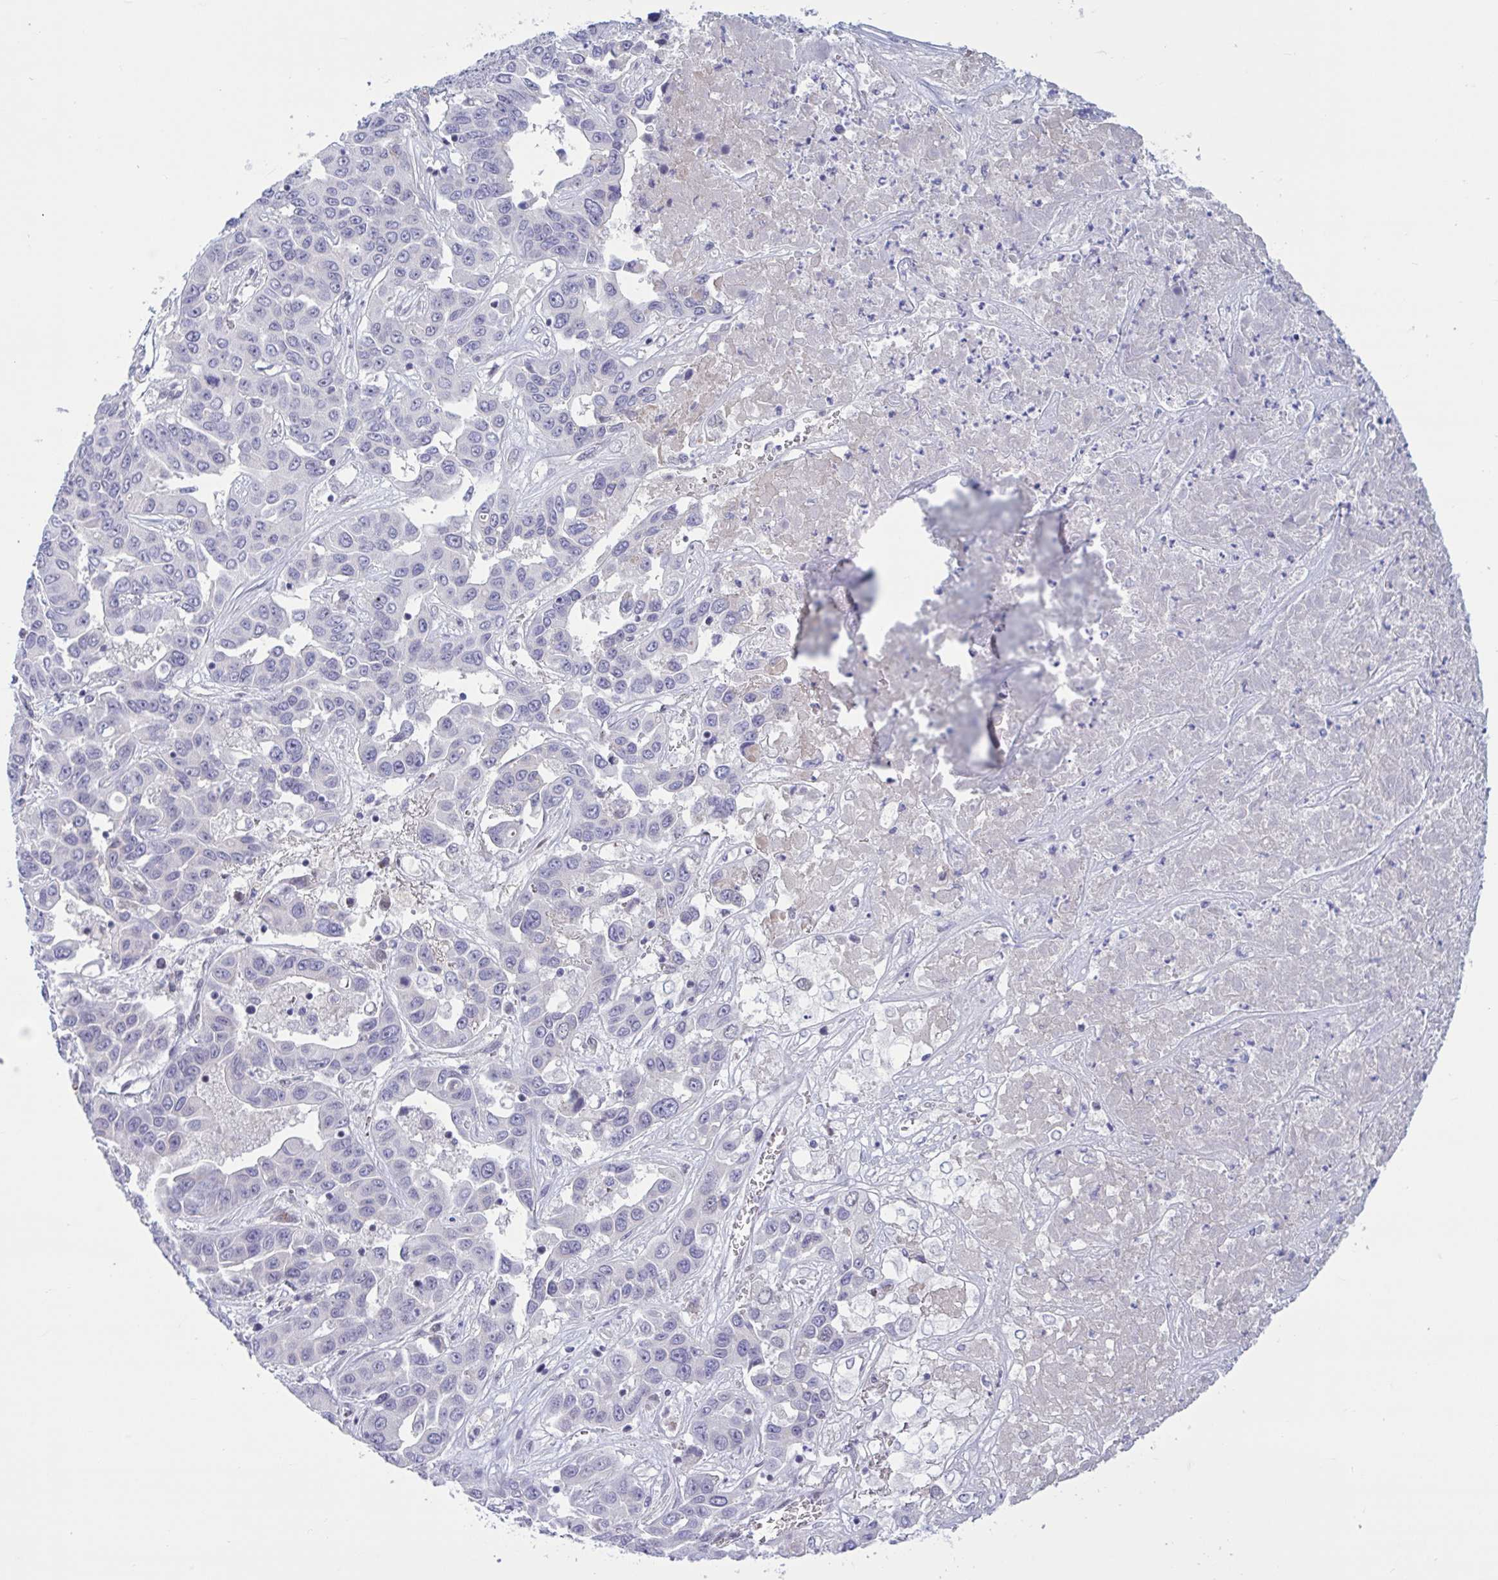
{"staining": {"intensity": "negative", "quantity": "none", "location": "none"}, "tissue": "liver cancer", "cell_type": "Tumor cells", "image_type": "cancer", "snomed": [{"axis": "morphology", "description": "Cholangiocarcinoma"}, {"axis": "topography", "description": "Liver"}], "caption": "The image reveals no staining of tumor cells in liver cholangiocarcinoma.", "gene": "CNGB3", "patient": {"sex": "female", "age": 52}}